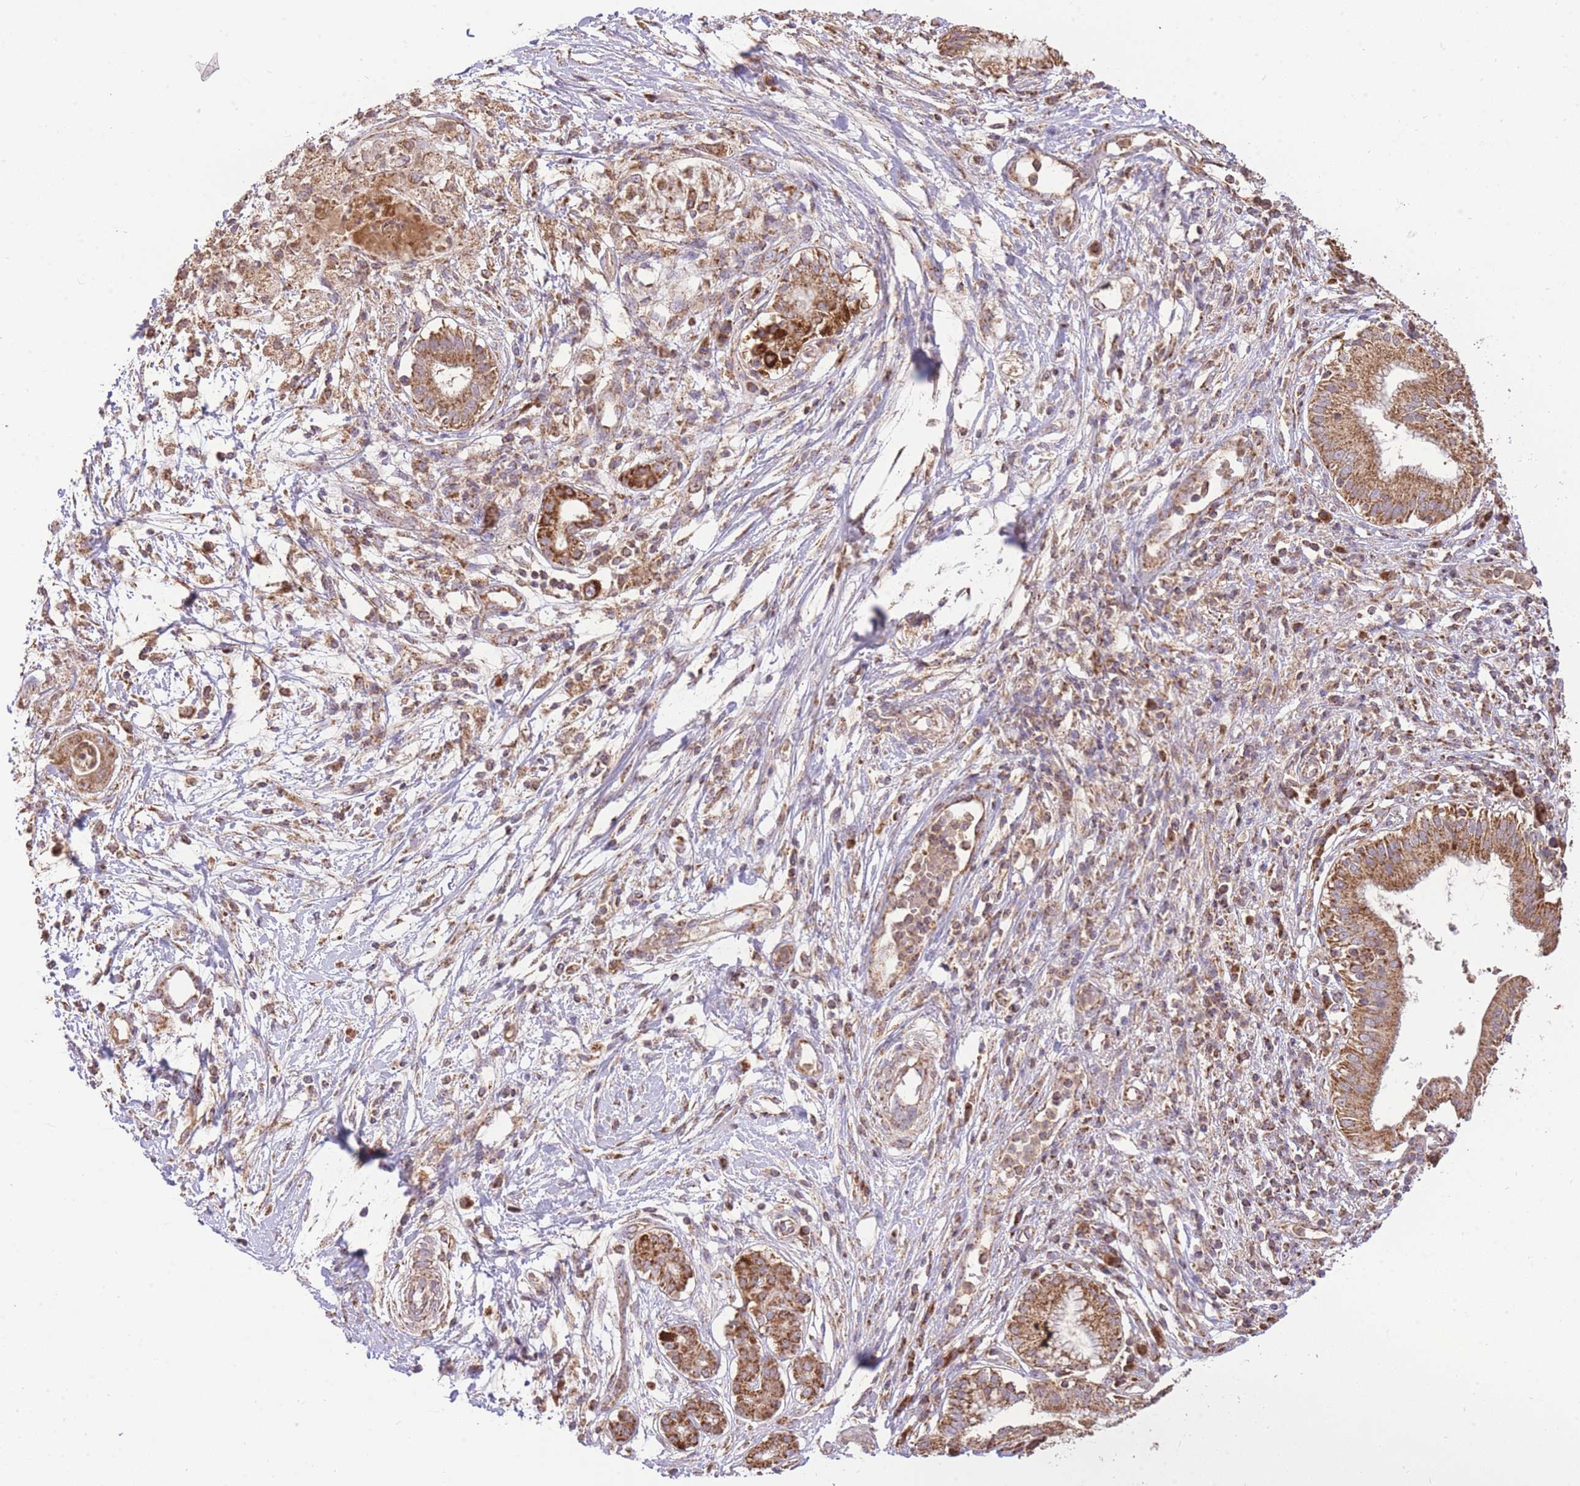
{"staining": {"intensity": "moderate", "quantity": ">75%", "location": "cytoplasmic/membranous"}, "tissue": "pancreatic cancer", "cell_type": "Tumor cells", "image_type": "cancer", "snomed": [{"axis": "morphology", "description": "Adenocarcinoma, NOS"}, {"axis": "topography", "description": "Pancreas"}], "caption": "Human pancreatic cancer (adenocarcinoma) stained with a protein marker shows moderate staining in tumor cells.", "gene": "PREP", "patient": {"sex": "male", "age": 68}}